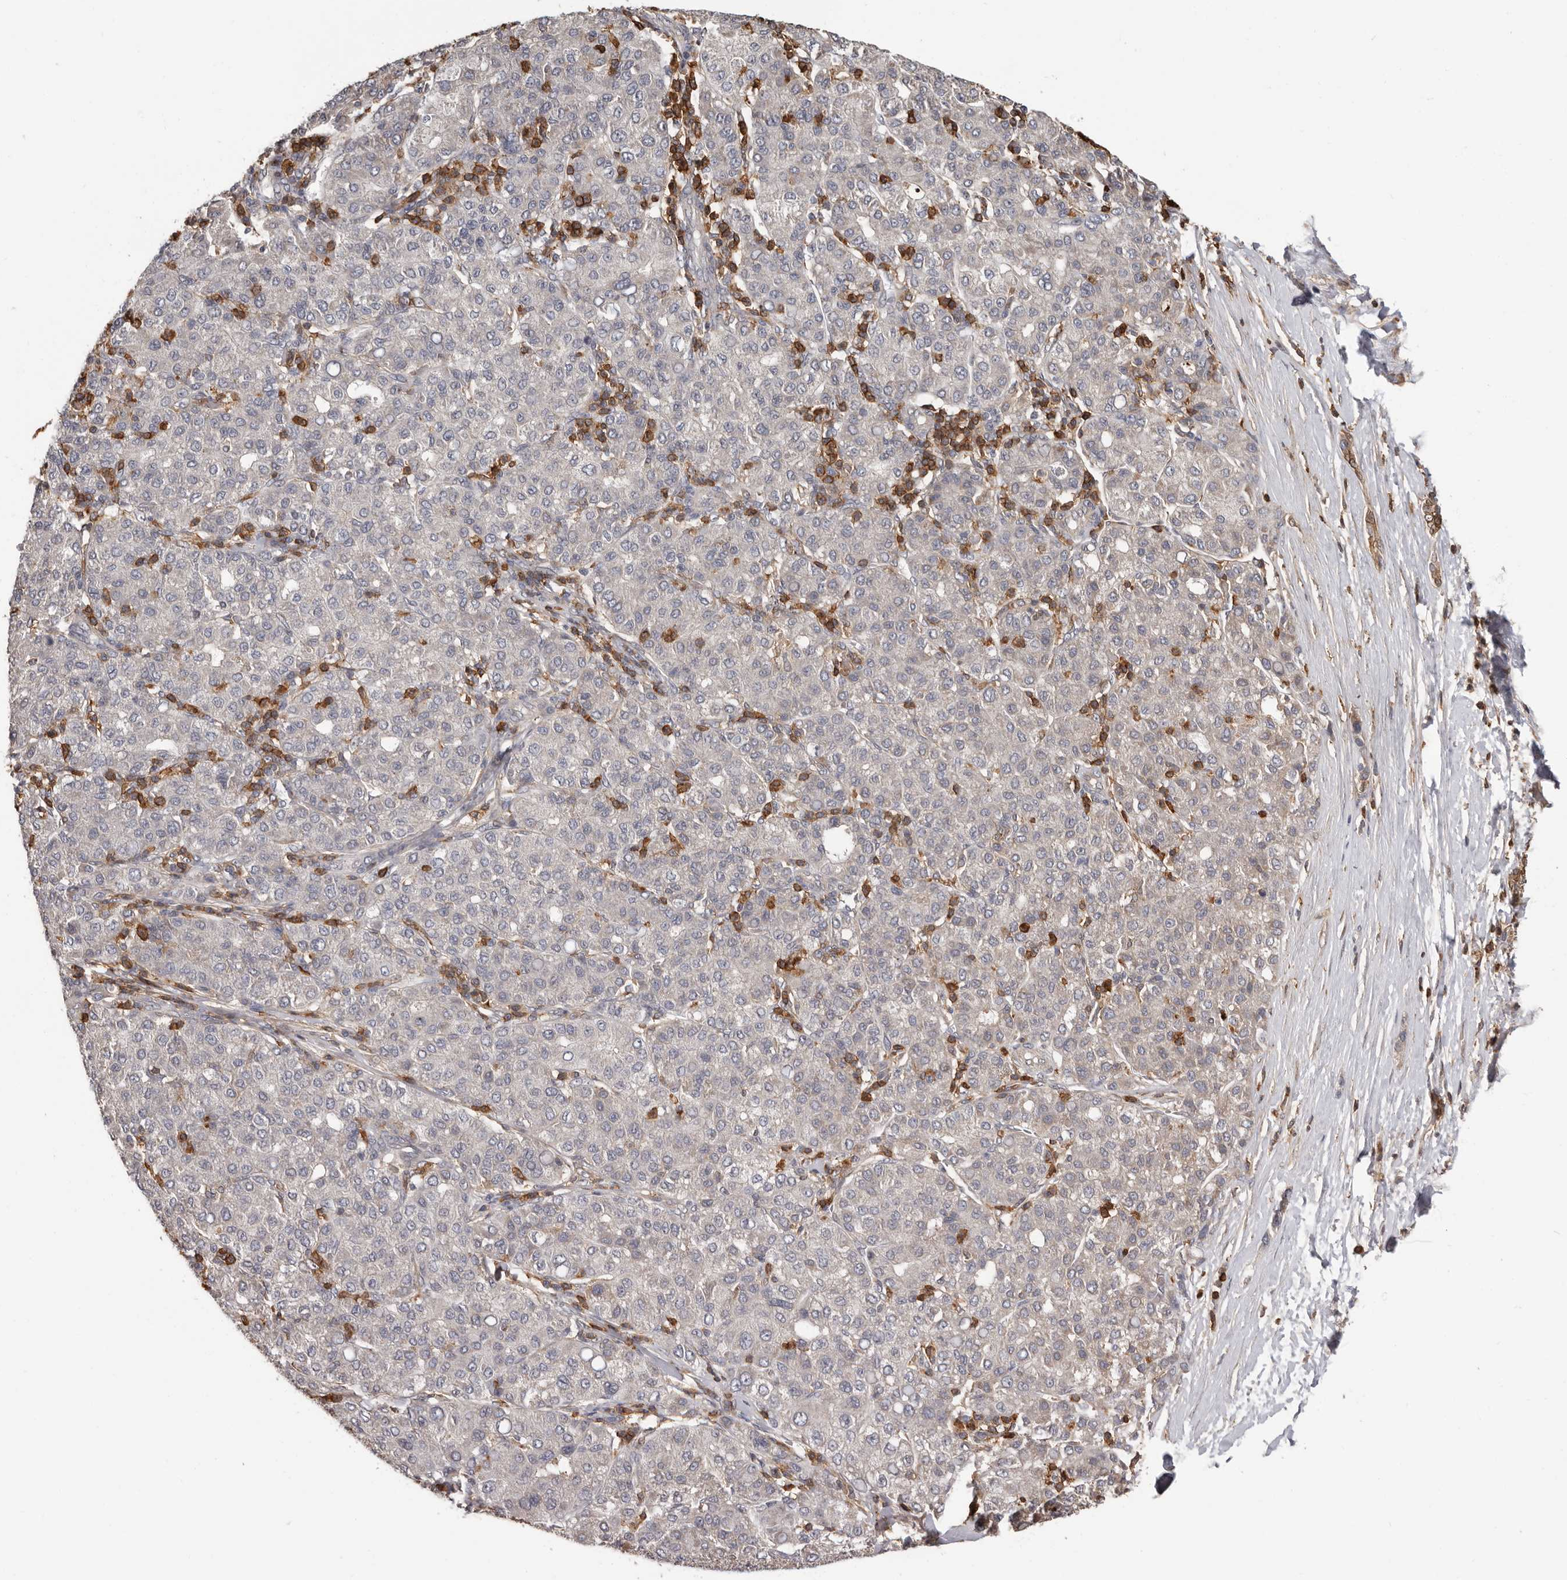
{"staining": {"intensity": "moderate", "quantity": "25%-75%", "location": "cytoplasmic/membranous"}, "tissue": "liver cancer", "cell_type": "Tumor cells", "image_type": "cancer", "snomed": [{"axis": "morphology", "description": "Carcinoma, Hepatocellular, NOS"}, {"axis": "topography", "description": "Liver"}], "caption": "Moderate cytoplasmic/membranous protein expression is seen in about 25%-75% of tumor cells in liver hepatocellular carcinoma.", "gene": "PRR12", "patient": {"sex": "male", "age": 65}}